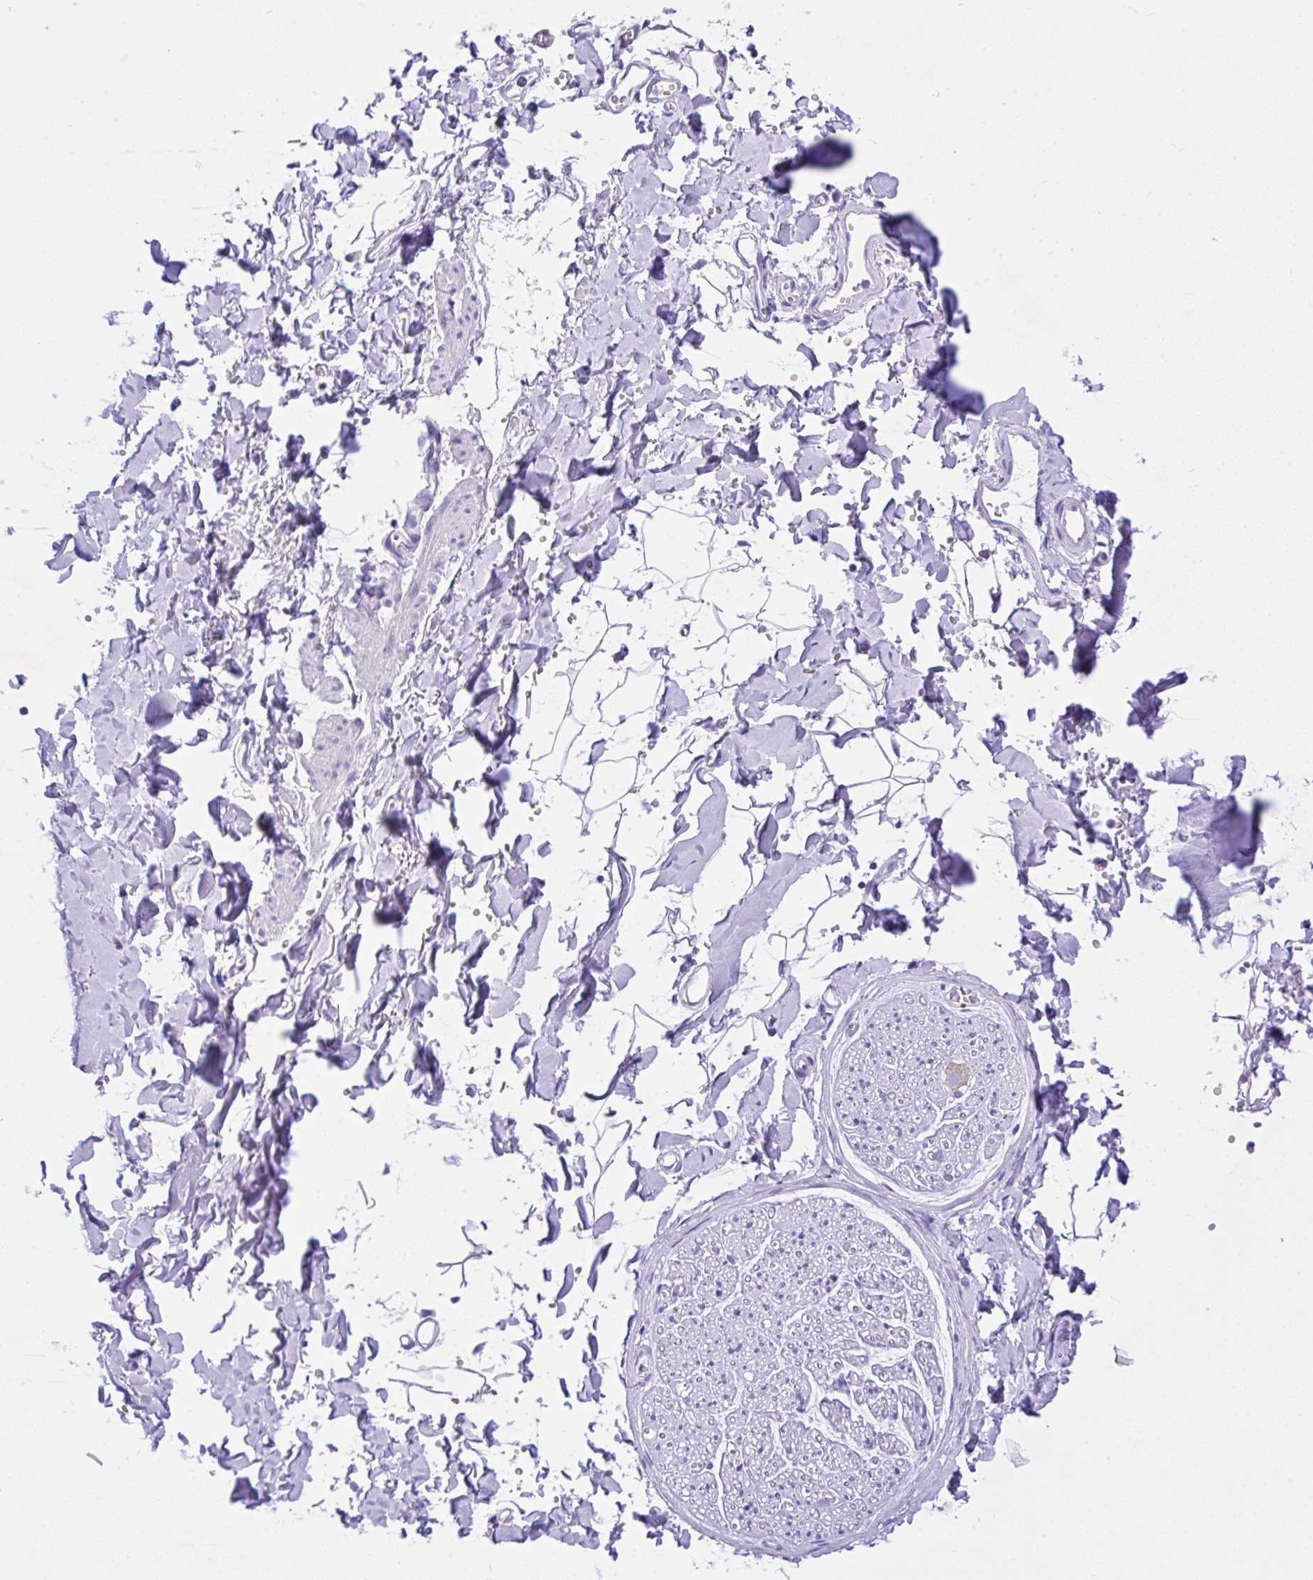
{"staining": {"intensity": "negative", "quantity": "none", "location": "none"}, "tissue": "adipose tissue", "cell_type": "Adipocytes", "image_type": "normal", "snomed": [{"axis": "morphology", "description": "Normal tissue, NOS"}, {"axis": "topography", "description": "Cartilage tissue"}, {"axis": "topography", "description": "Bronchus"}, {"axis": "topography", "description": "Peripheral nerve tissue"}], "caption": "Immunohistochemistry of unremarkable adipose tissue shows no staining in adipocytes.", "gene": "SLC13A1", "patient": {"sex": "female", "age": 59}}